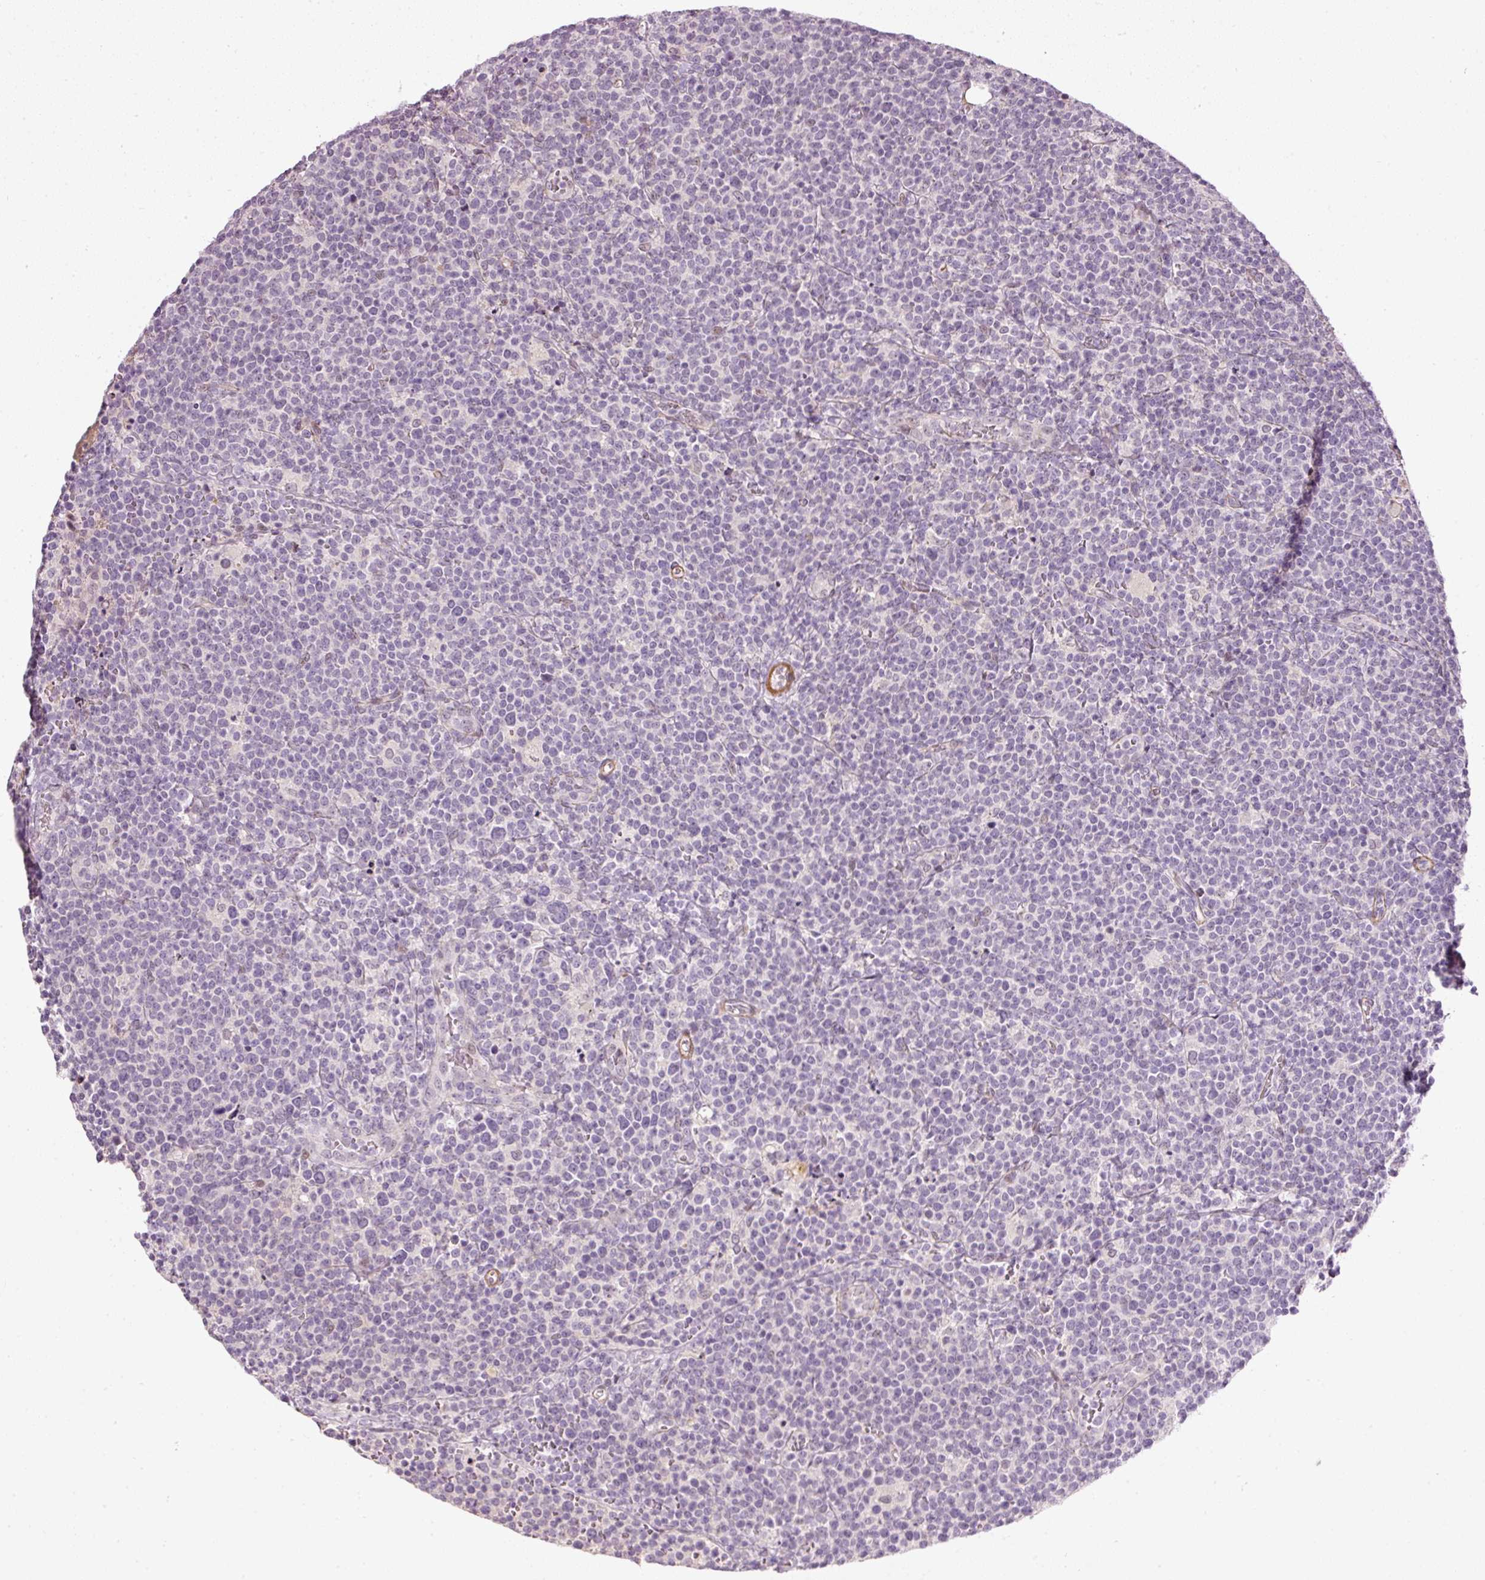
{"staining": {"intensity": "negative", "quantity": "none", "location": "none"}, "tissue": "lymphoma", "cell_type": "Tumor cells", "image_type": "cancer", "snomed": [{"axis": "morphology", "description": "Malignant lymphoma, non-Hodgkin's type, High grade"}, {"axis": "topography", "description": "Lymph node"}], "caption": "A high-resolution histopathology image shows immunohistochemistry staining of malignant lymphoma, non-Hodgkin's type (high-grade), which reveals no significant positivity in tumor cells.", "gene": "TOGARAM1", "patient": {"sex": "male", "age": 61}}